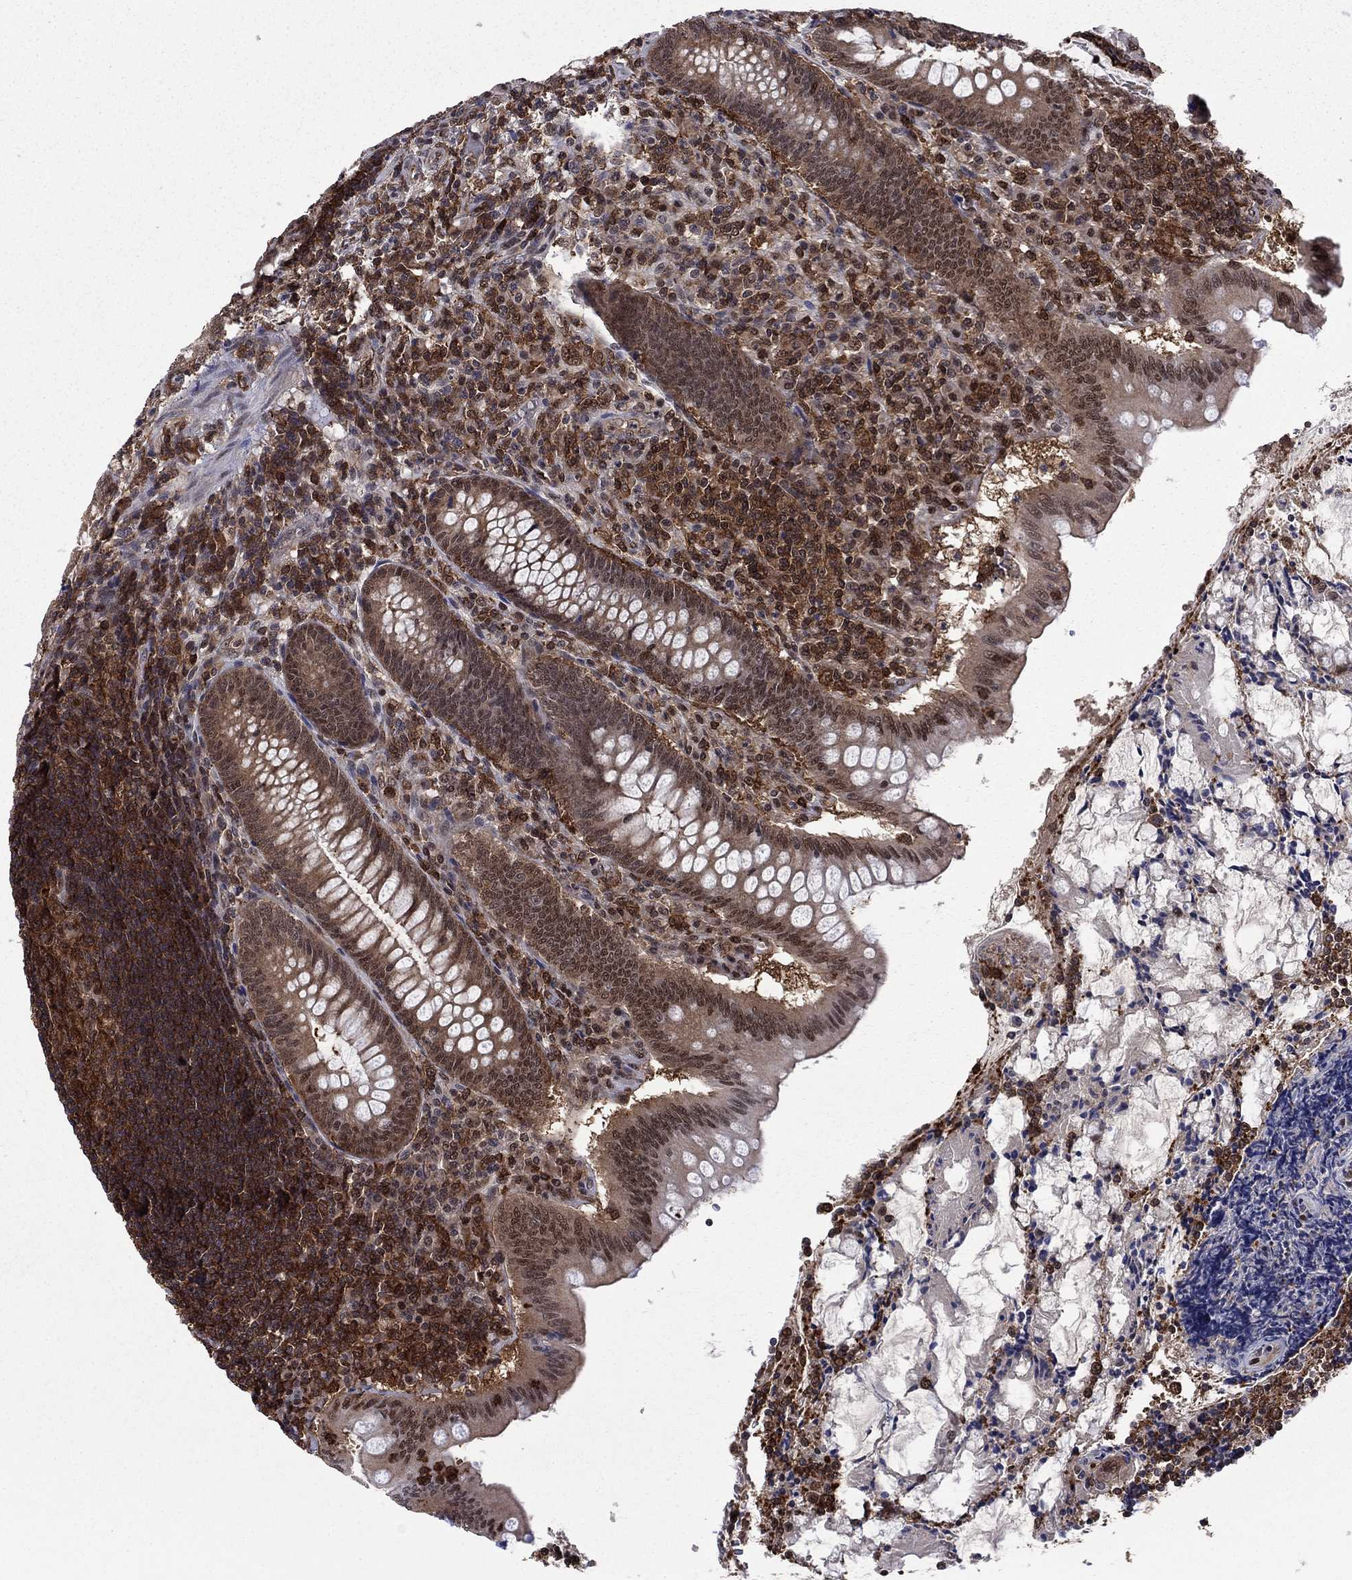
{"staining": {"intensity": "moderate", "quantity": "25%-75%", "location": "nuclear"}, "tissue": "appendix", "cell_type": "Glandular cells", "image_type": "normal", "snomed": [{"axis": "morphology", "description": "Normal tissue, NOS"}, {"axis": "morphology", "description": "Inflammation, NOS"}, {"axis": "topography", "description": "Appendix"}], "caption": "Glandular cells demonstrate medium levels of moderate nuclear staining in about 25%-75% of cells in unremarkable appendix.", "gene": "PSMD2", "patient": {"sex": "male", "age": 16}}